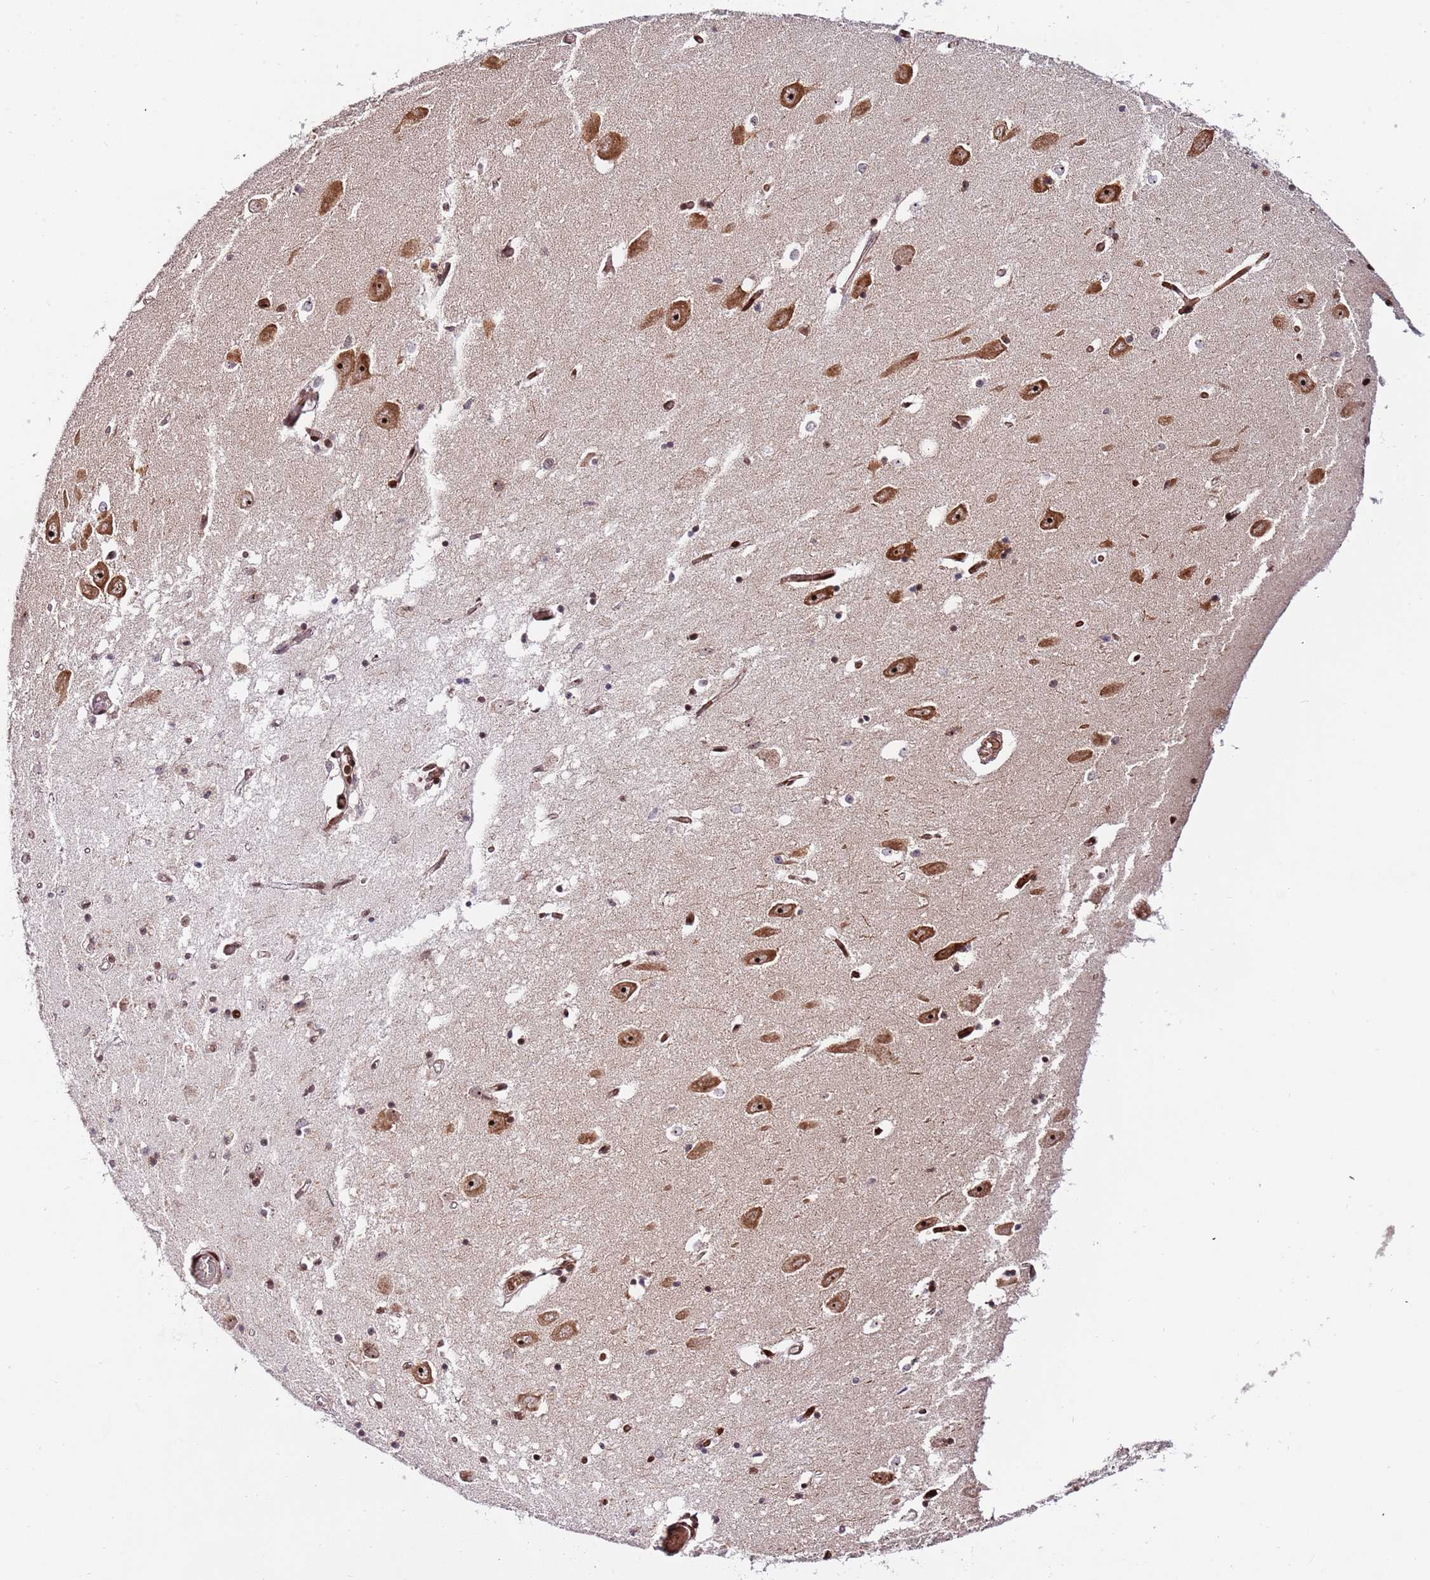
{"staining": {"intensity": "strong", "quantity": ">75%", "location": "cytoplasmic/membranous,nuclear"}, "tissue": "hippocampus", "cell_type": "Glial cells", "image_type": "normal", "snomed": [{"axis": "morphology", "description": "Normal tissue, NOS"}, {"axis": "topography", "description": "Hippocampus"}], "caption": "This image reveals immunohistochemistry (IHC) staining of unremarkable hippocampus, with high strong cytoplasmic/membranous,nuclear expression in approximately >75% of glial cells.", "gene": "RIF1", "patient": {"sex": "male", "age": 70}}